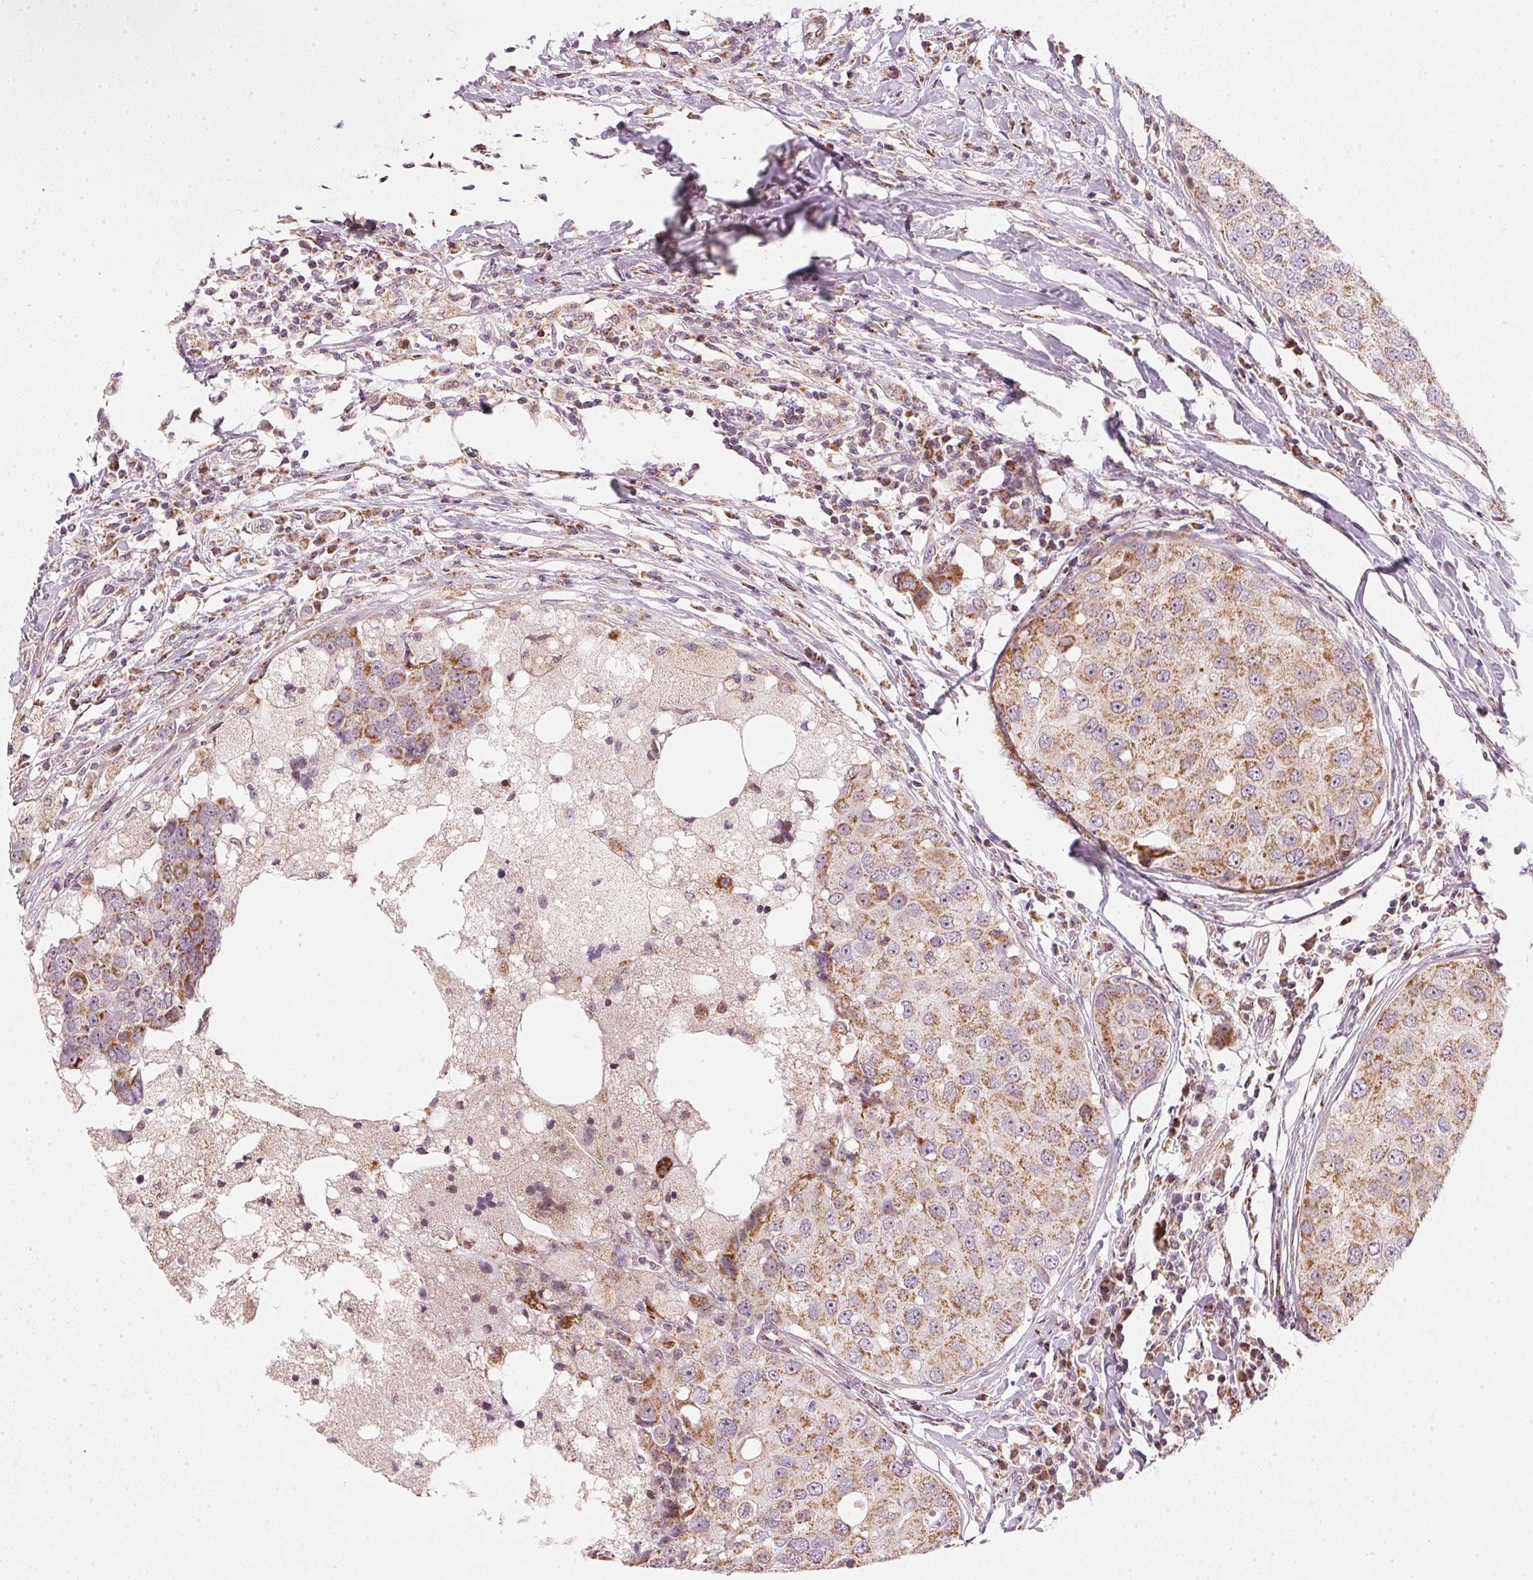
{"staining": {"intensity": "moderate", "quantity": ">75%", "location": "cytoplasmic/membranous"}, "tissue": "breast cancer", "cell_type": "Tumor cells", "image_type": "cancer", "snomed": [{"axis": "morphology", "description": "Duct carcinoma"}, {"axis": "topography", "description": "Breast"}], "caption": "Tumor cells reveal moderate cytoplasmic/membranous expression in about >75% of cells in breast cancer (intraductal carcinoma).", "gene": "COQ7", "patient": {"sex": "female", "age": 27}}